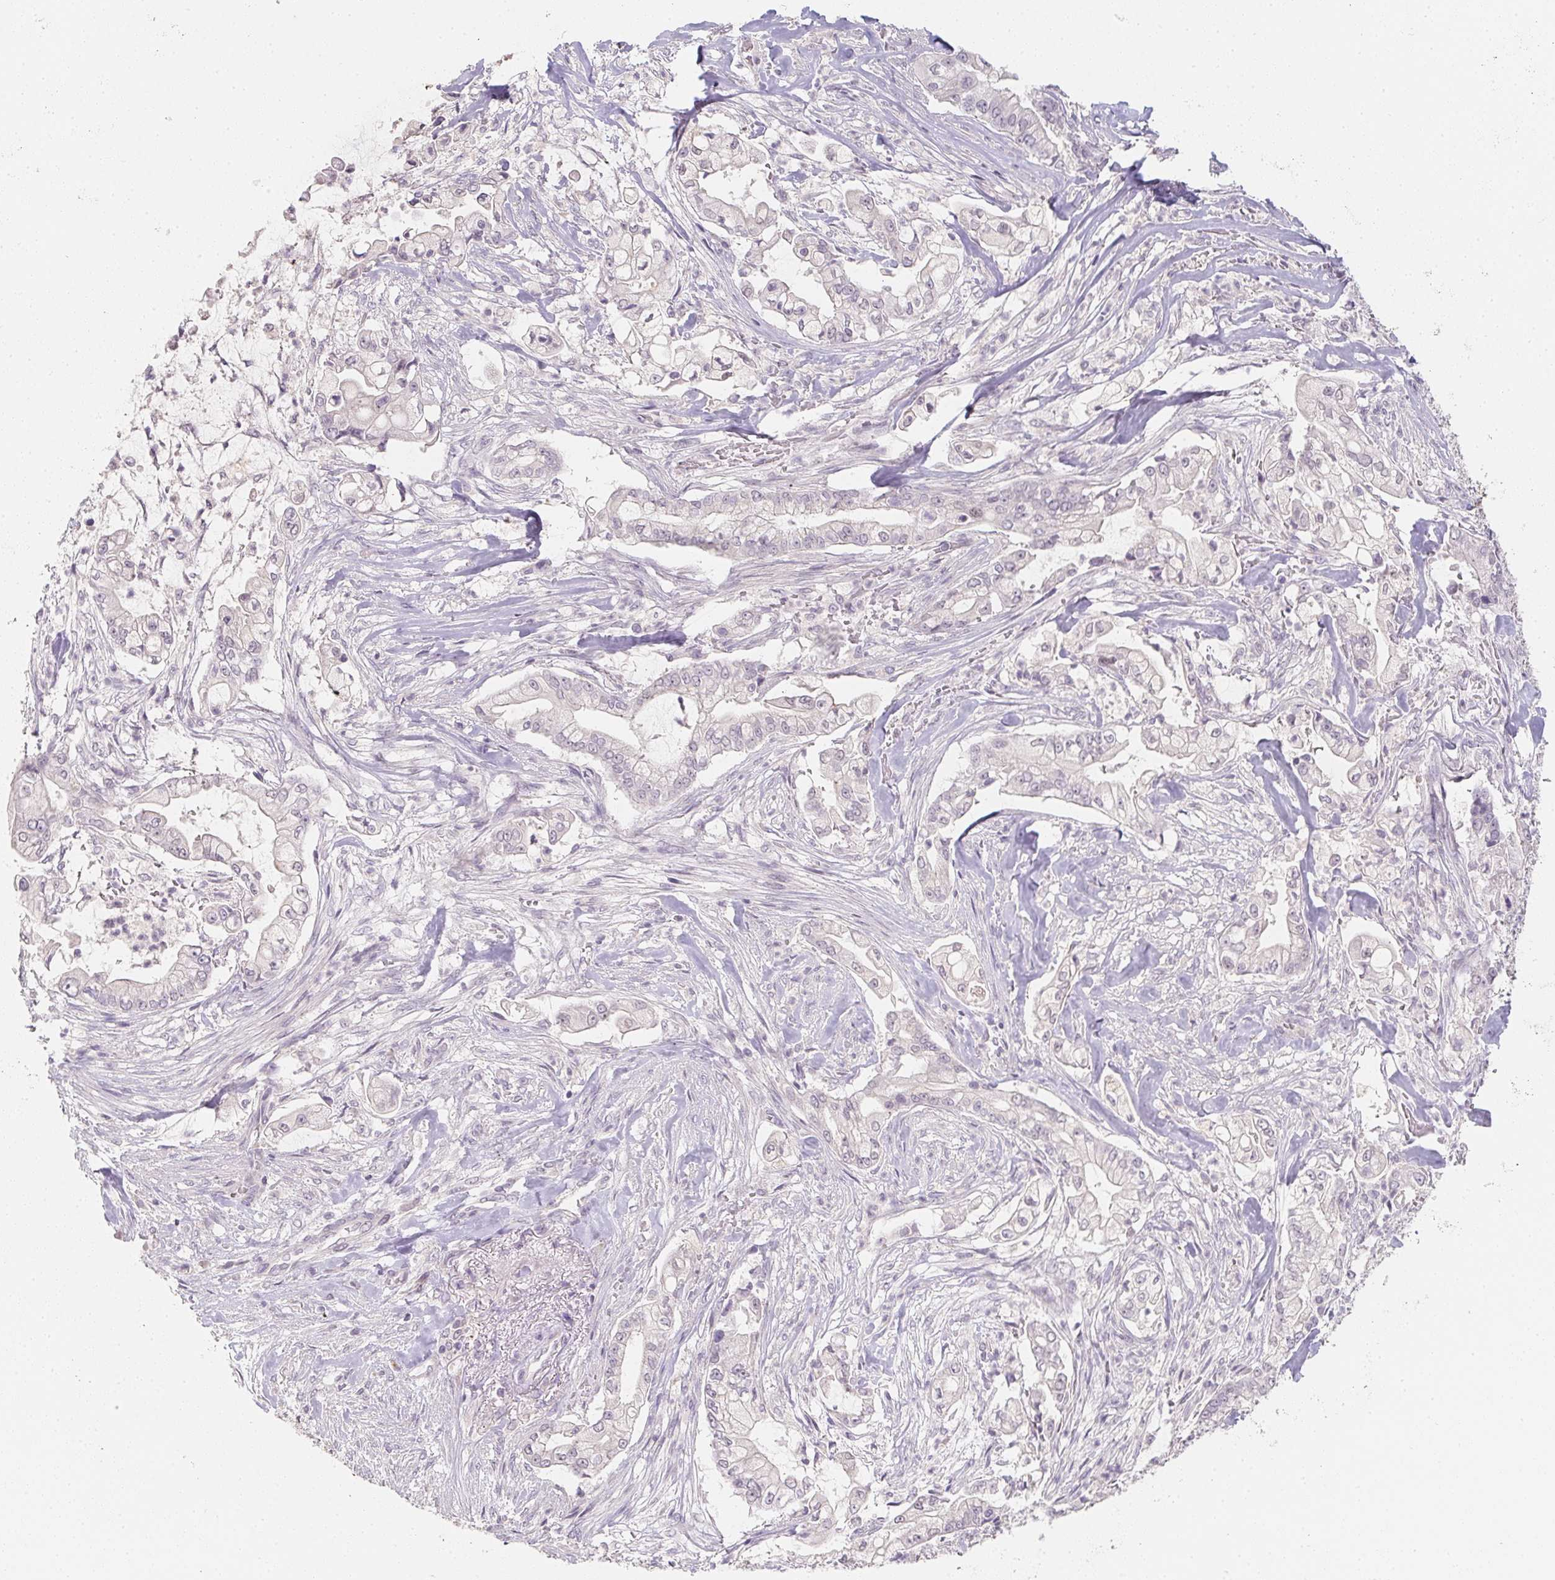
{"staining": {"intensity": "negative", "quantity": "none", "location": "none"}, "tissue": "pancreatic cancer", "cell_type": "Tumor cells", "image_type": "cancer", "snomed": [{"axis": "morphology", "description": "Adenocarcinoma, NOS"}, {"axis": "topography", "description": "Pancreas"}], "caption": "High magnification brightfield microscopy of pancreatic cancer stained with DAB (brown) and counterstained with hematoxylin (blue): tumor cells show no significant expression.", "gene": "ZBBX", "patient": {"sex": "female", "age": 69}}